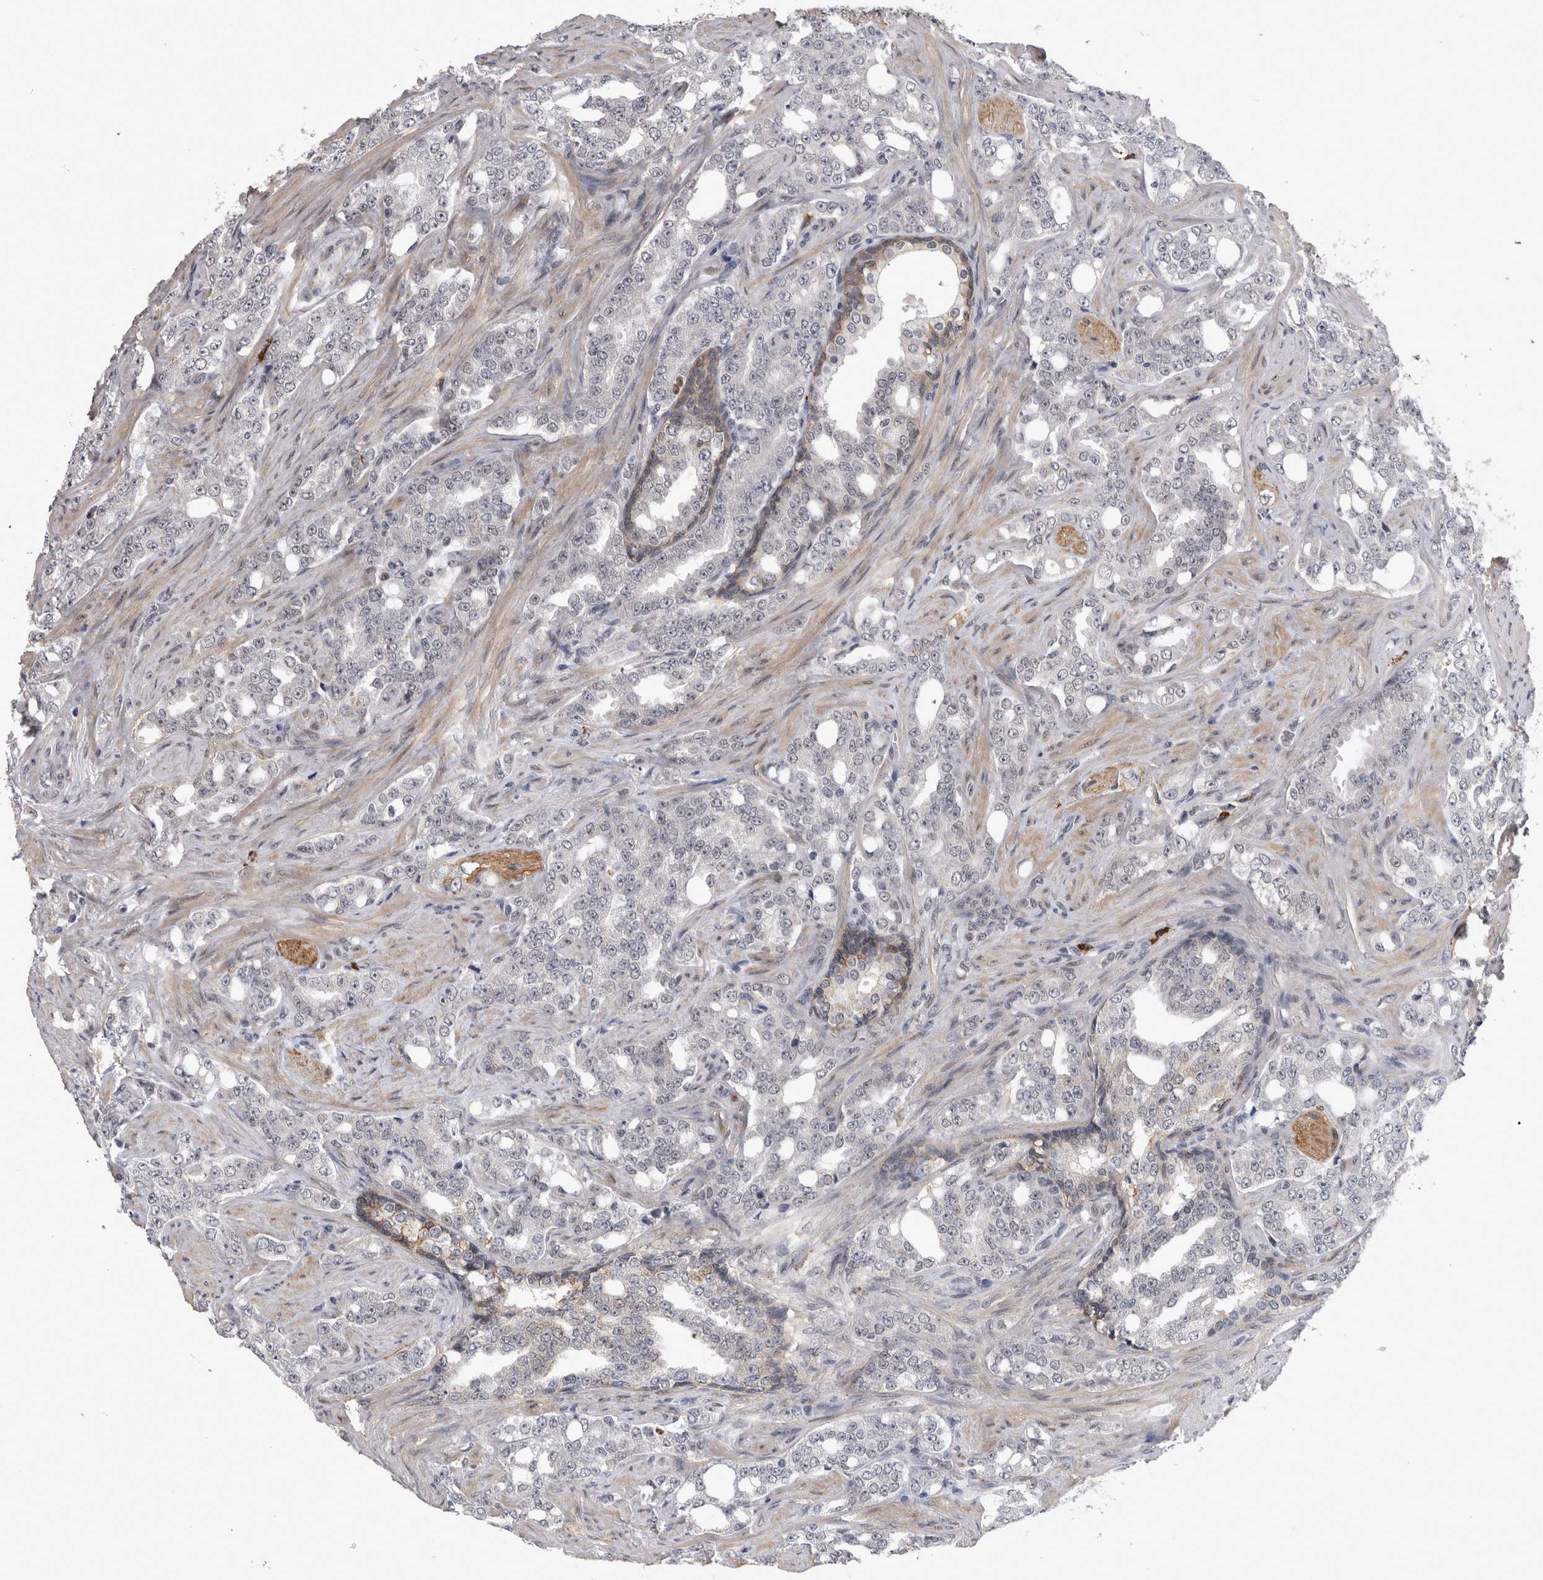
{"staining": {"intensity": "negative", "quantity": "none", "location": "none"}, "tissue": "prostate cancer", "cell_type": "Tumor cells", "image_type": "cancer", "snomed": [{"axis": "morphology", "description": "Adenocarcinoma, High grade"}, {"axis": "topography", "description": "Prostate"}], "caption": "A photomicrograph of human adenocarcinoma (high-grade) (prostate) is negative for staining in tumor cells. (DAB immunohistochemistry (IHC), high magnification).", "gene": "PEBP4", "patient": {"sex": "male", "age": 64}}